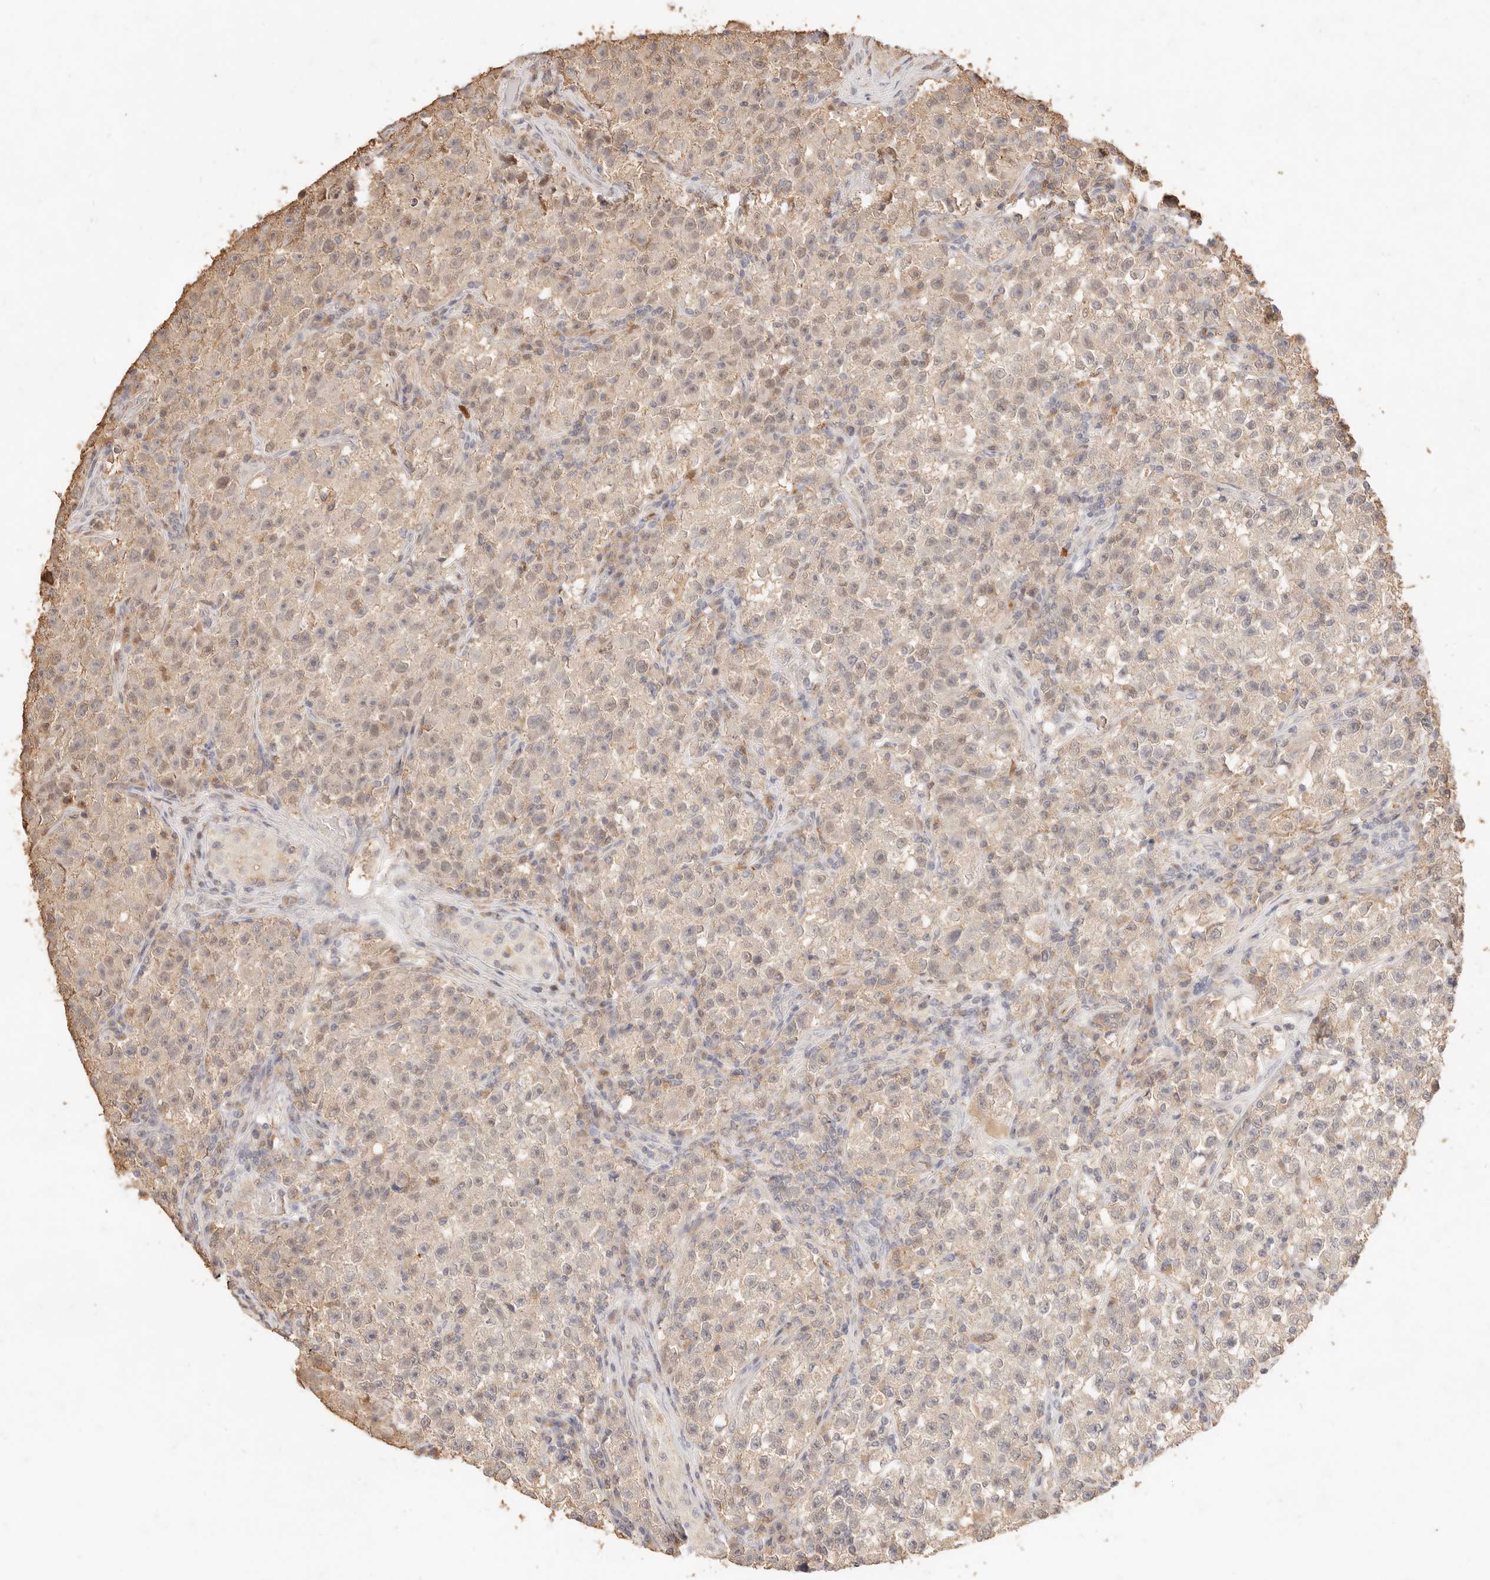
{"staining": {"intensity": "weak", "quantity": "25%-75%", "location": "cytoplasmic/membranous"}, "tissue": "testis cancer", "cell_type": "Tumor cells", "image_type": "cancer", "snomed": [{"axis": "morphology", "description": "Seminoma, NOS"}, {"axis": "topography", "description": "Testis"}], "caption": "Testis cancer tissue demonstrates weak cytoplasmic/membranous staining in about 25%-75% of tumor cells Nuclei are stained in blue.", "gene": "TMTC2", "patient": {"sex": "male", "age": 22}}